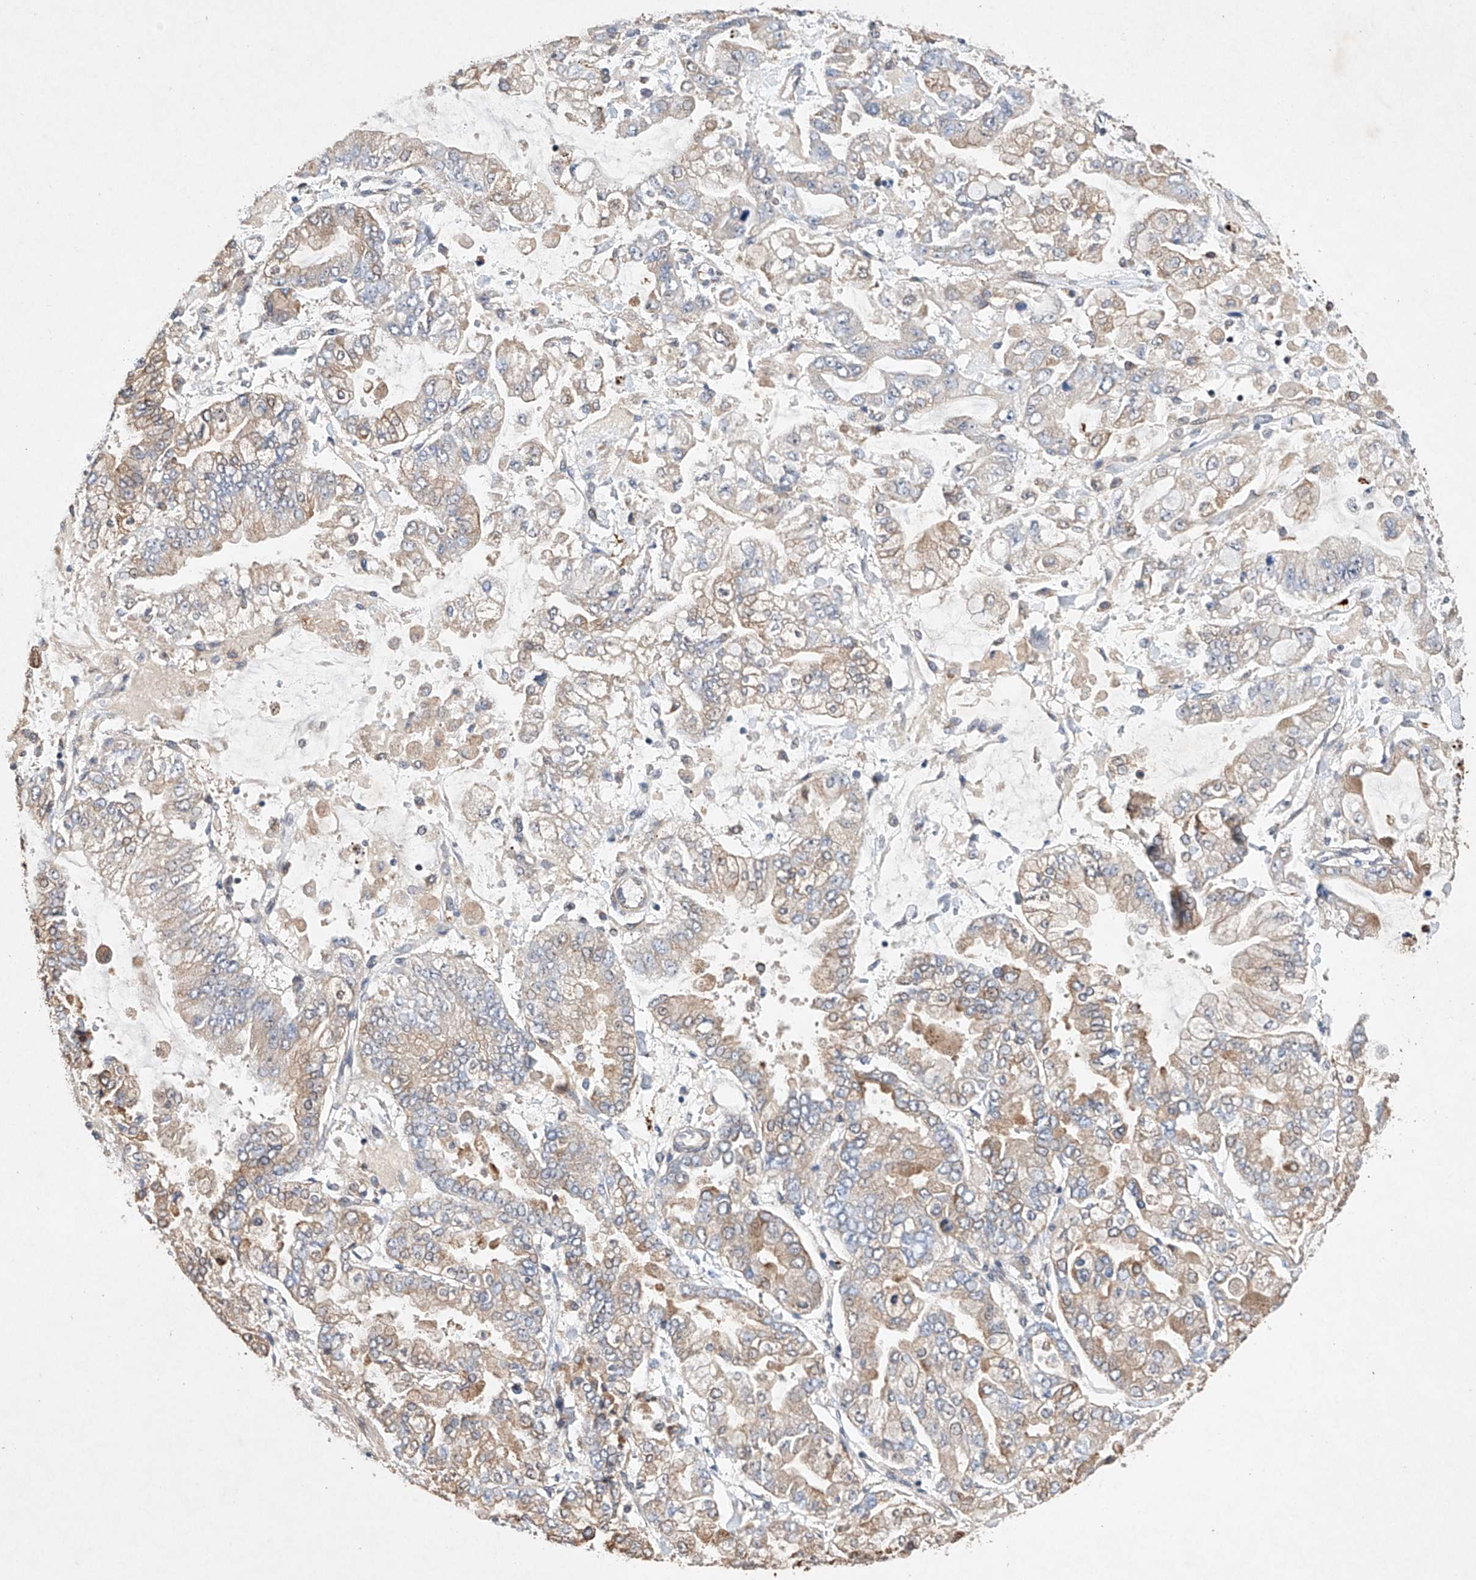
{"staining": {"intensity": "weak", "quantity": "<25%", "location": "cytoplasmic/membranous"}, "tissue": "stomach cancer", "cell_type": "Tumor cells", "image_type": "cancer", "snomed": [{"axis": "morphology", "description": "Normal tissue, NOS"}, {"axis": "morphology", "description": "Adenocarcinoma, NOS"}, {"axis": "topography", "description": "Stomach, upper"}, {"axis": "topography", "description": "Stomach"}], "caption": "This is an immunohistochemistry (IHC) histopathology image of human stomach cancer (adenocarcinoma). There is no staining in tumor cells.", "gene": "AFG1L", "patient": {"sex": "male", "age": 76}}